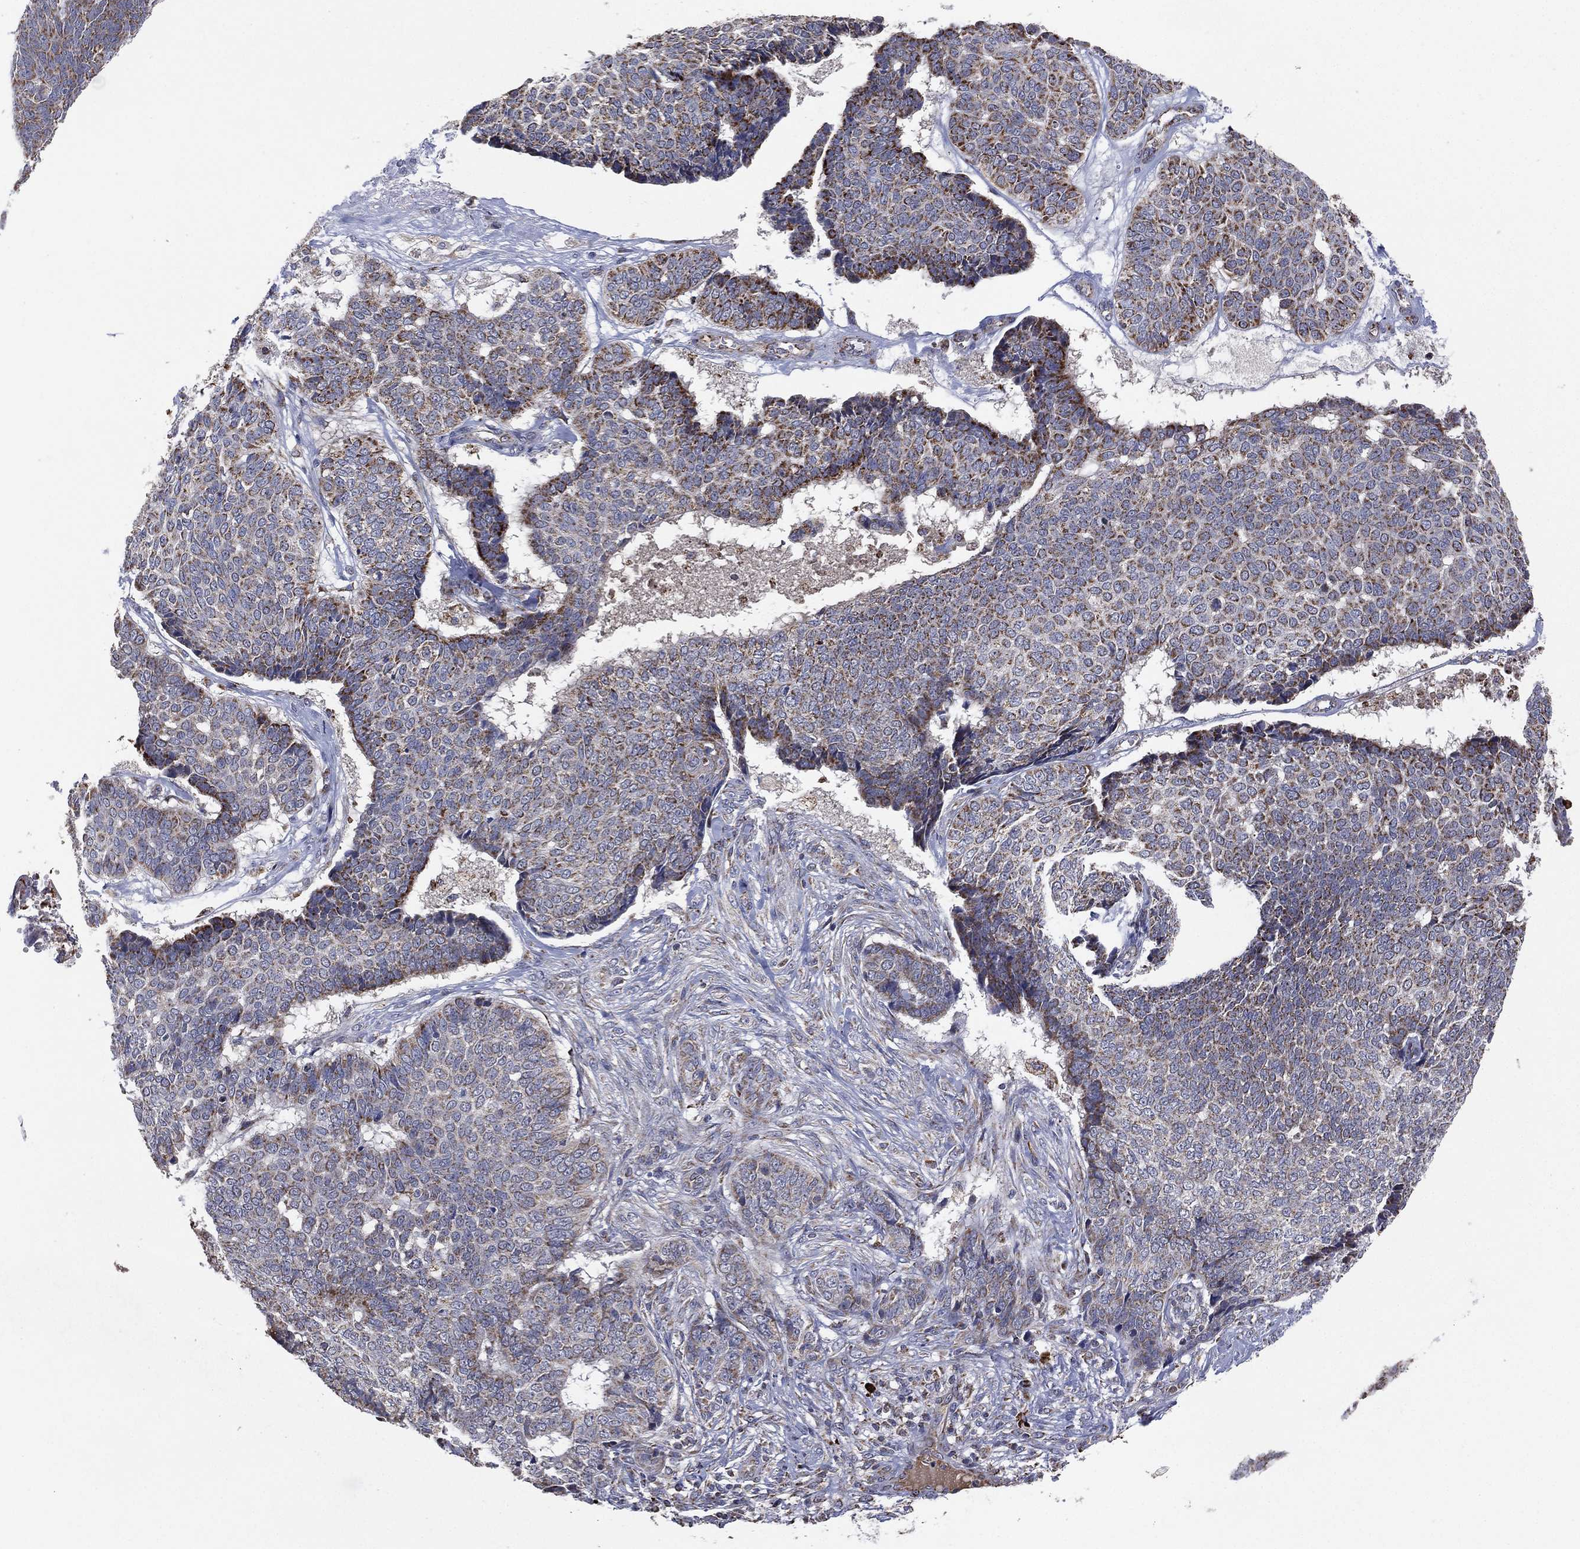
{"staining": {"intensity": "moderate", "quantity": "<25%", "location": "cytoplasmic/membranous"}, "tissue": "skin cancer", "cell_type": "Tumor cells", "image_type": "cancer", "snomed": [{"axis": "morphology", "description": "Basal cell carcinoma"}, {"axis": "topography", "description": "Skin"}], "caption": "A micrograph showing moderate cytoplasmic/membranous positivity in about <25% of tumor cells in basal cell carcinoma (skin), as visualized by brown immunohistochemical staining.", "gene": "PPP2R5A", "patient": {"sex": "male", "age": 86}}